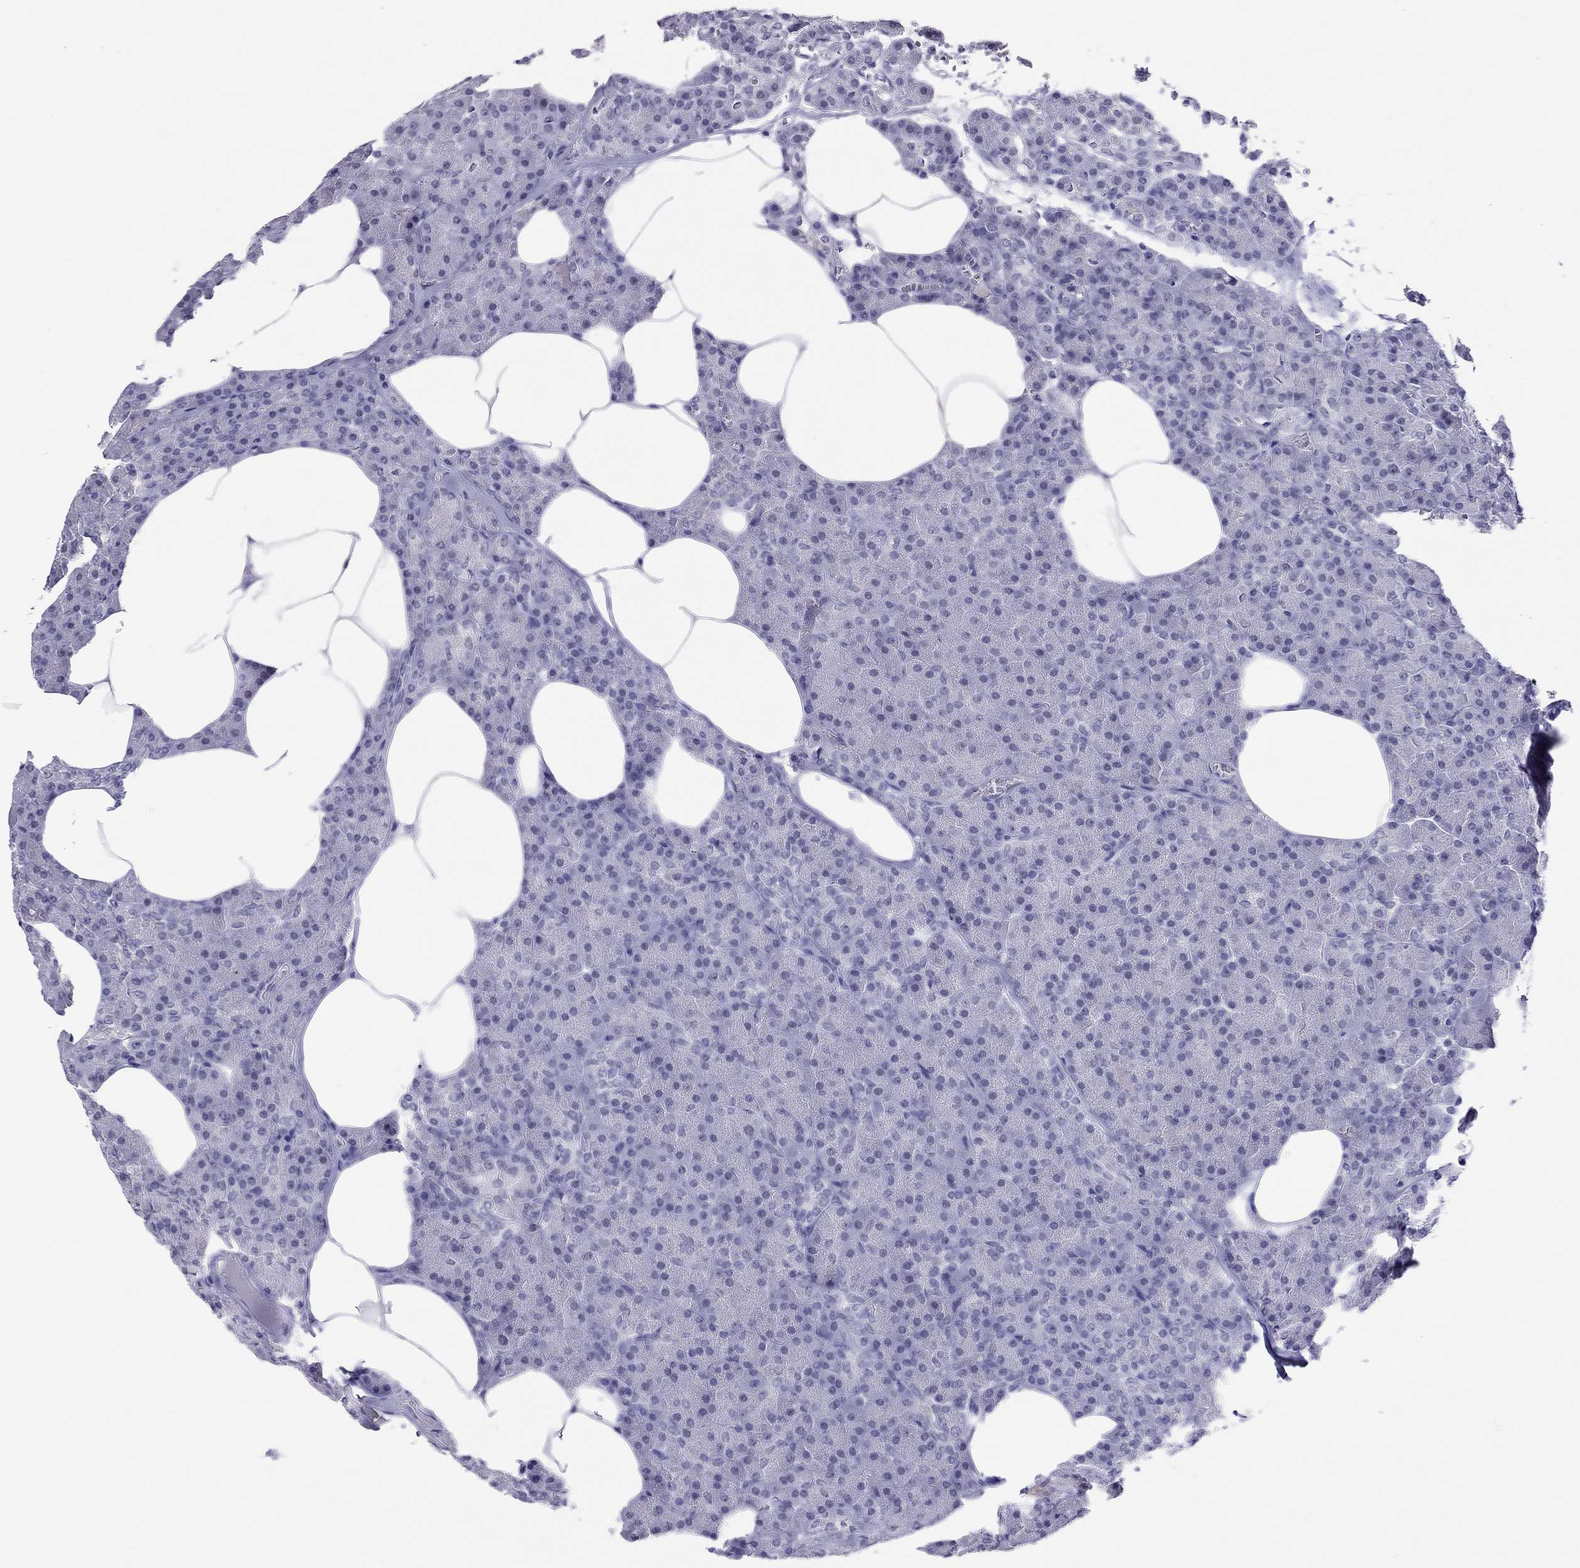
{"staining": {"intensity": "negative", "quantity": "none", "location": "none"}, "tissue": "pancreas", "cell_type": "Exocrine glandular cells", "image_type": "normal", "snomed": [{"axis": "morphology", "description": "Normal tissue, NOS"}, {"axis": "topography", "description": "Pancreas"}], "caption": "Image shows no protein staining in exocrine glandular cells of normal pancreas.", "gene": "JHY", "patient": {"sex": "female", "age": 45}}